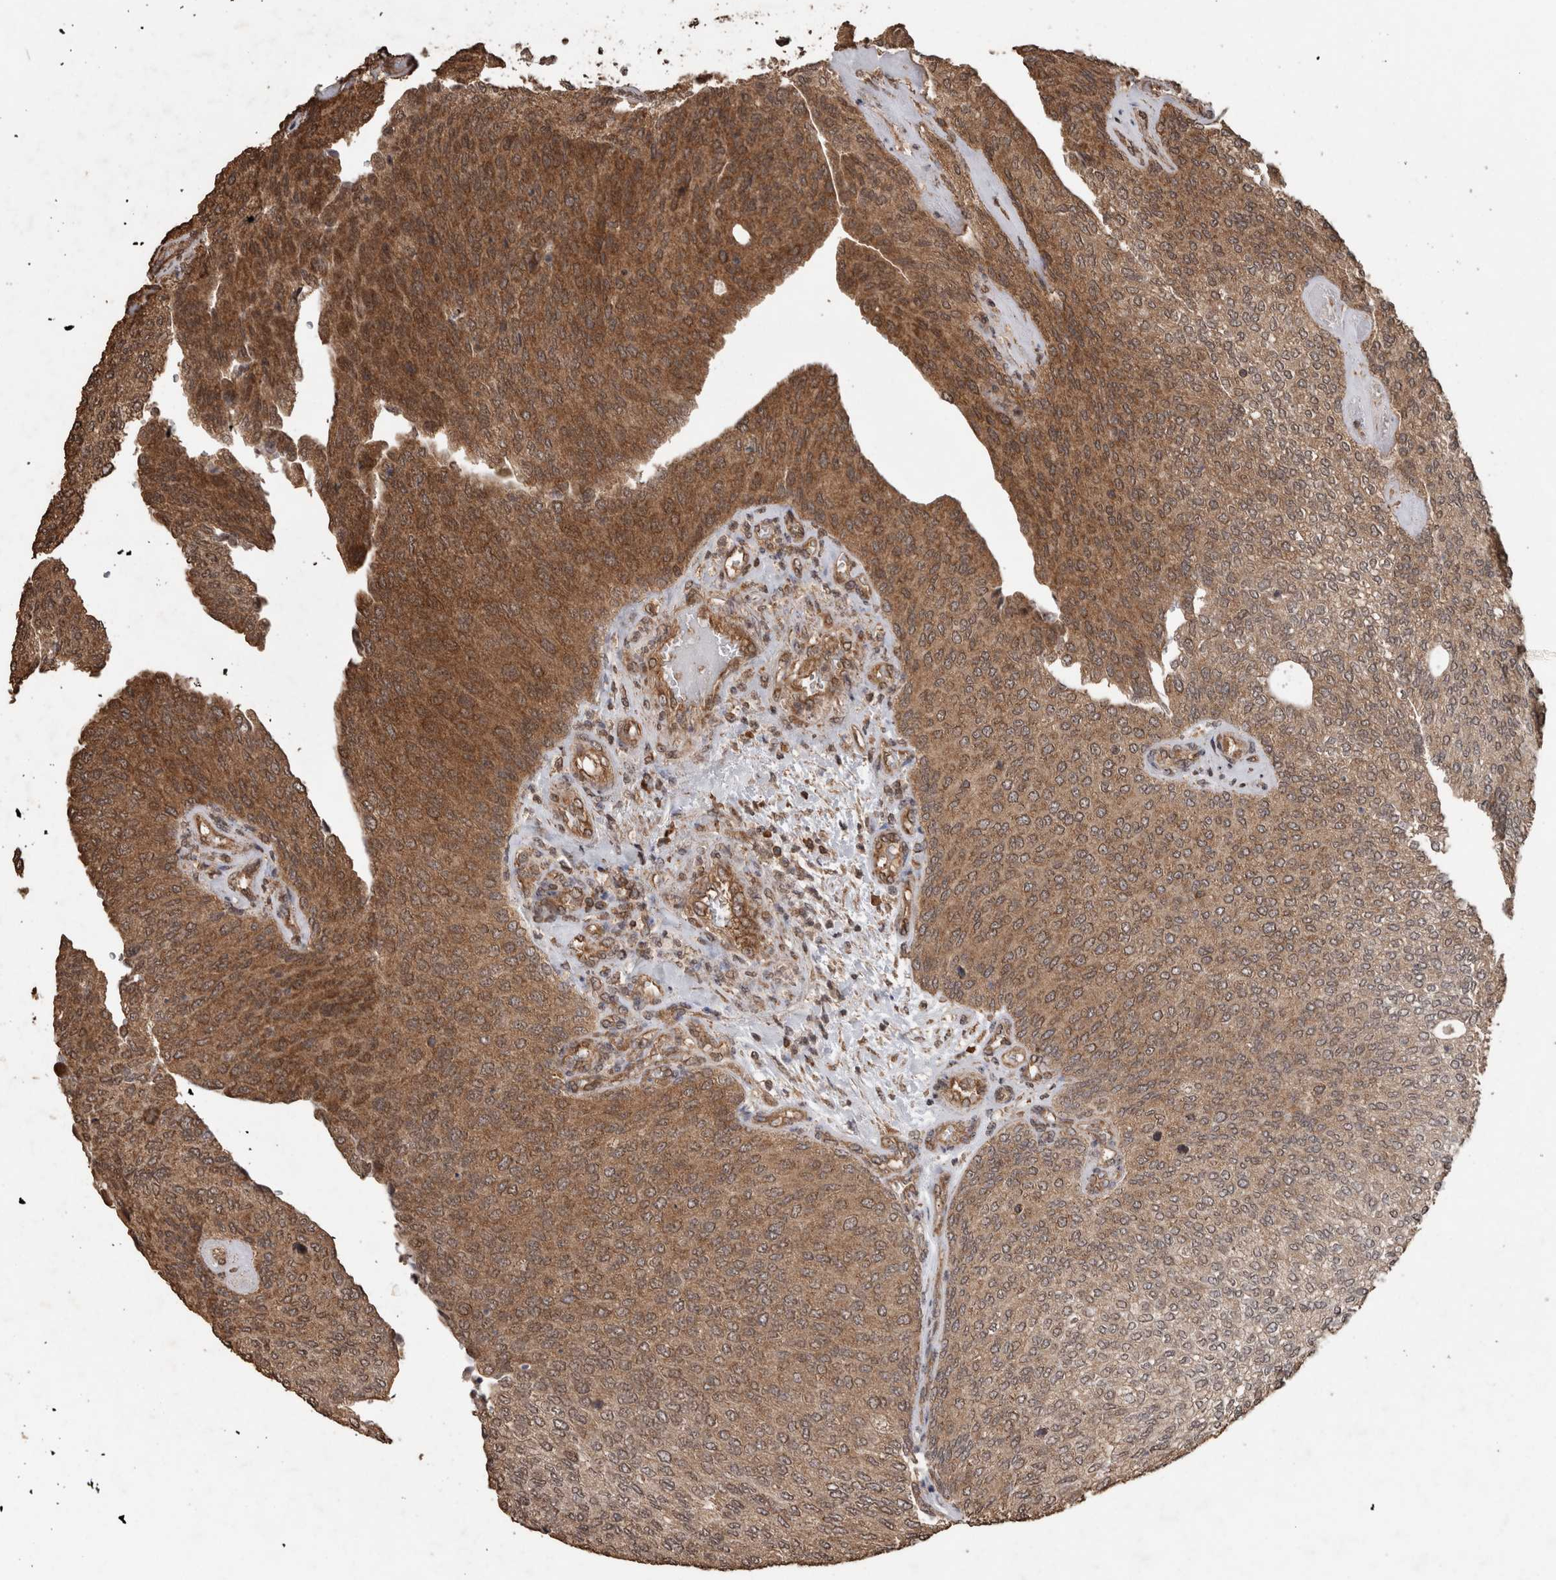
{"staining": {"intensity": "moderate", "quantity": ">75%", "location": "cytoplasmic/membranous"}, "tissue": "urothelial cancer", "cell_type": "Tumor cells", "image_type": "cancer", "snomed": [{"axis": "morphology", "description": "Urothelial carcinoma, Low grade"}, {"axis": "topography", "description": "Urinary bladder"}], "caption": "IHC histopathology image of human urothelial cancer stained for a protein (brown), which displays medium levels of moderate cytoplasmic/membranous staining in about >75% of tumor cells.", "gene": "PINK1", "patient": {"sex": "female", "age": 79}}